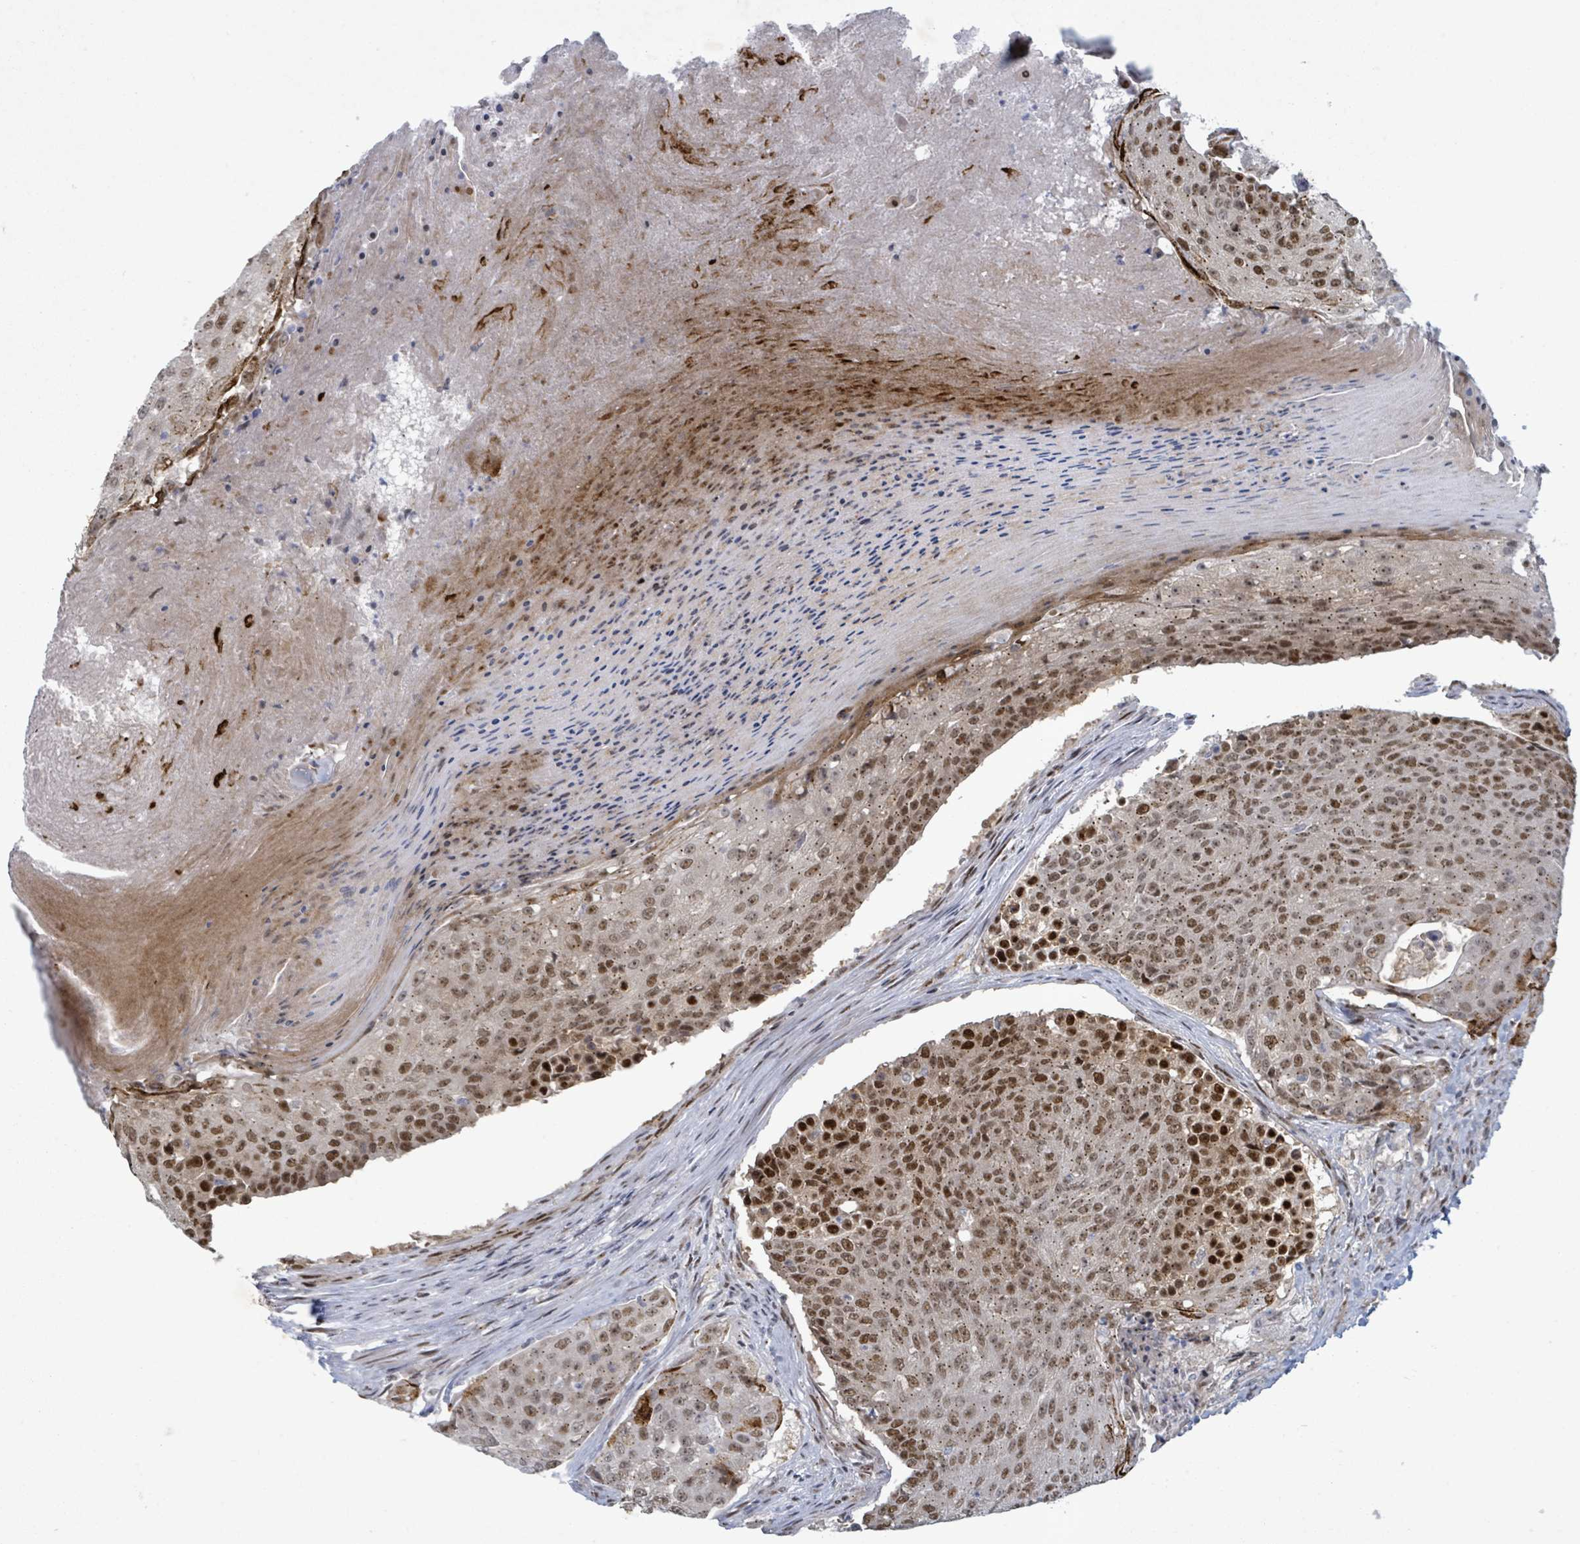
{"staining": {"intensity": "strong", "quantity": ">75%", "location": "nuclear"}, "tissue": "urothelial cancer", "cell_type": "Tumor cells", "image_type": "cancer", "snomed": [{"axis": "morphology", "description": "Urothelial carcinoma, High grade"}, {"axis": "topography", "description": "Urinary bladder"}], "caption": "A brown stain shows strong nuclear expression of a protein in urothelial cancer tumor cells.", "gene": "TUSC1", "patient": {"sex": "female", "age": 63}}